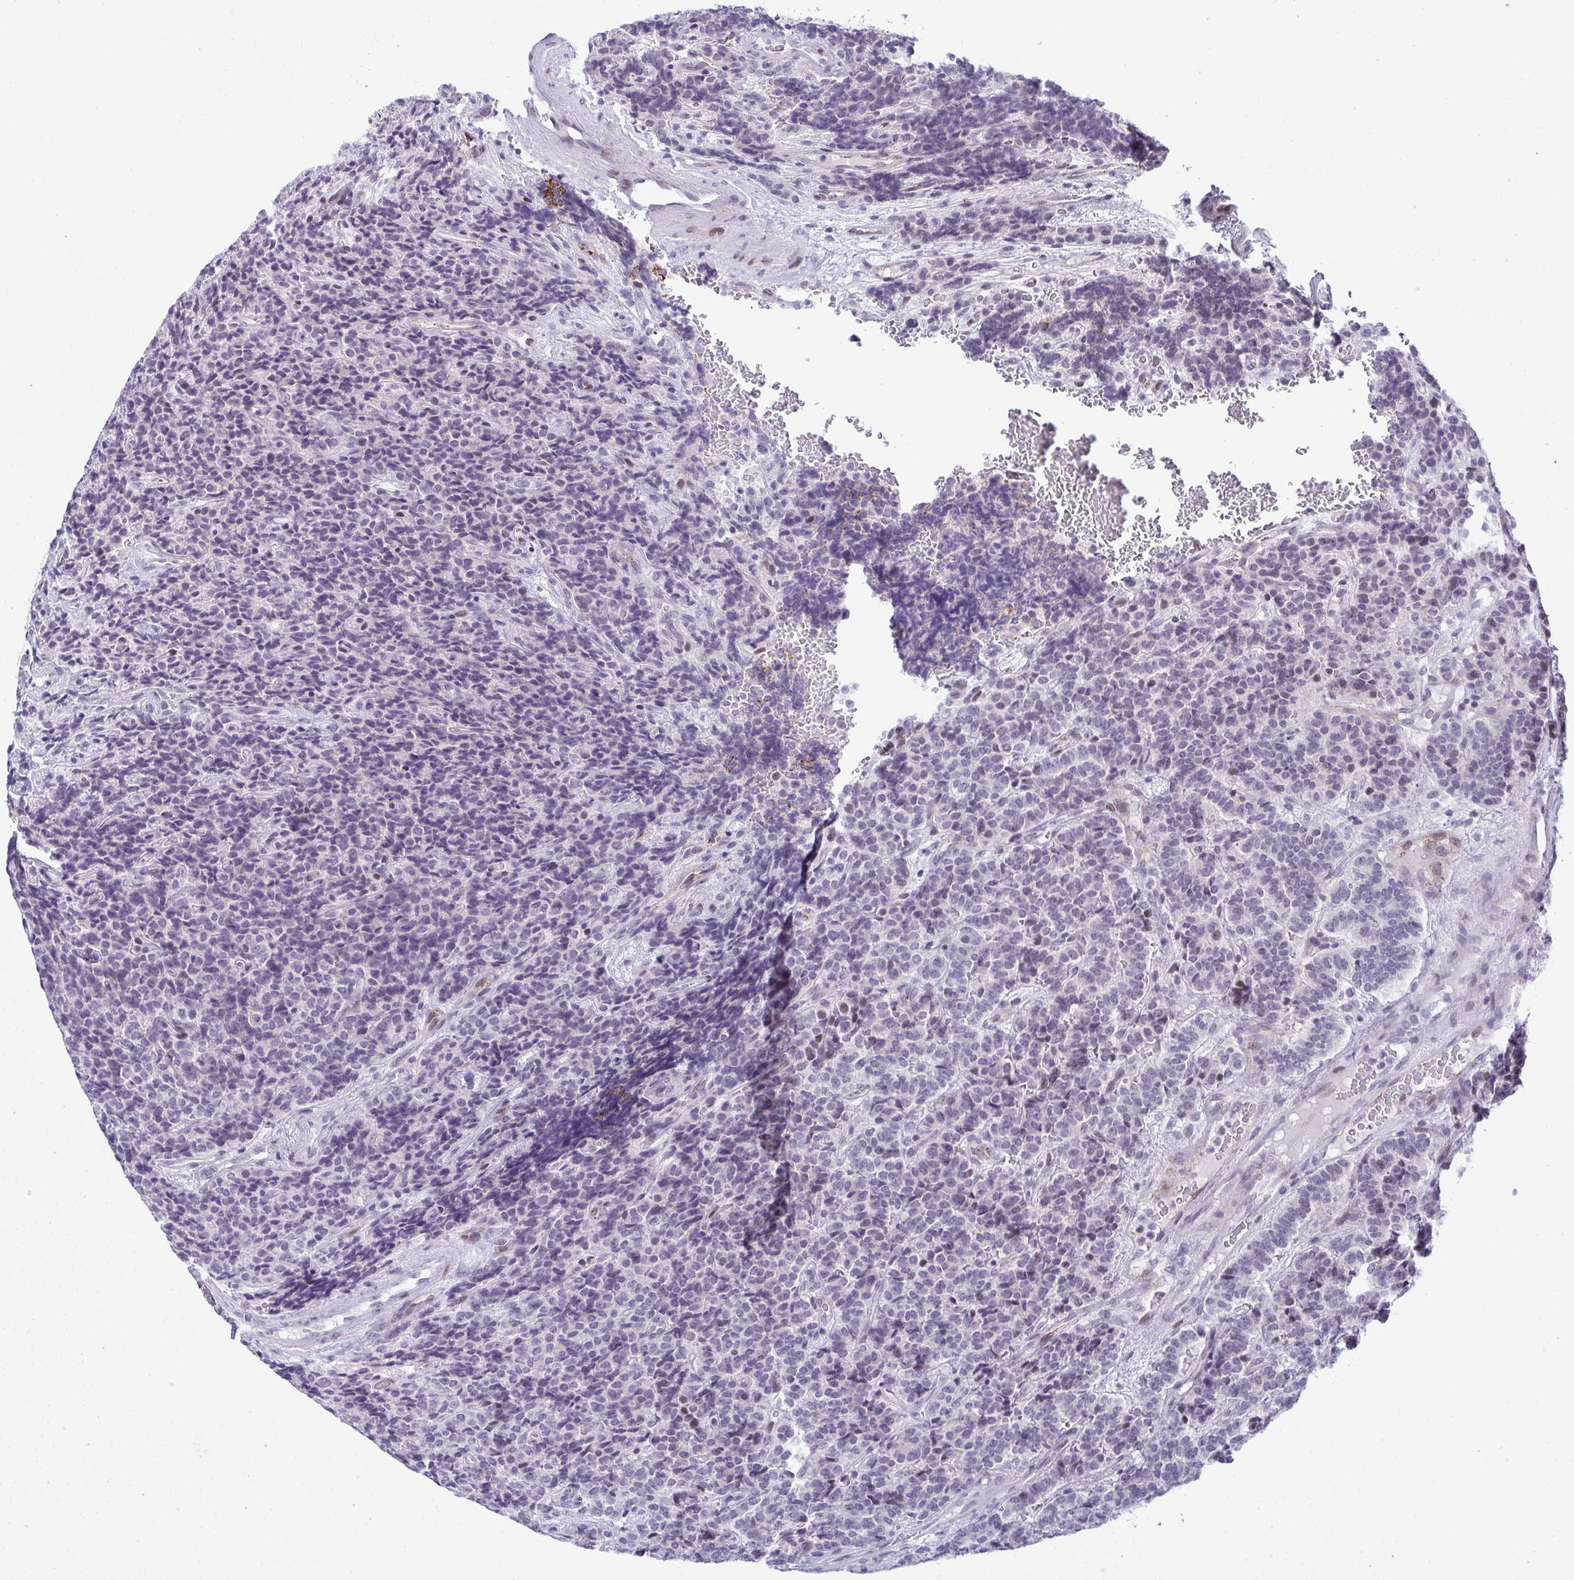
{"staining": {"intensity": "negative", "quantity": "none", "location": "none"}, "tissue": "carcinoid", "cell_type": "Tumor cells", "image_type": "cancer", "snomed": [{"axis": "morphology", "description": "Carcinoid, malignant, NOS"}, {"axis": "topography", "description": "Pancreas"}], "caption": "Immunohistochemistry histopathology image of neoplastic tissue: malignant carcinoid stained with DAB (3,3'-diaminobenzidine) reveals no significant protein expression in tumor cells.", "gene": "ZFHX3", "patient": {"sex": "male", "age": 36}}